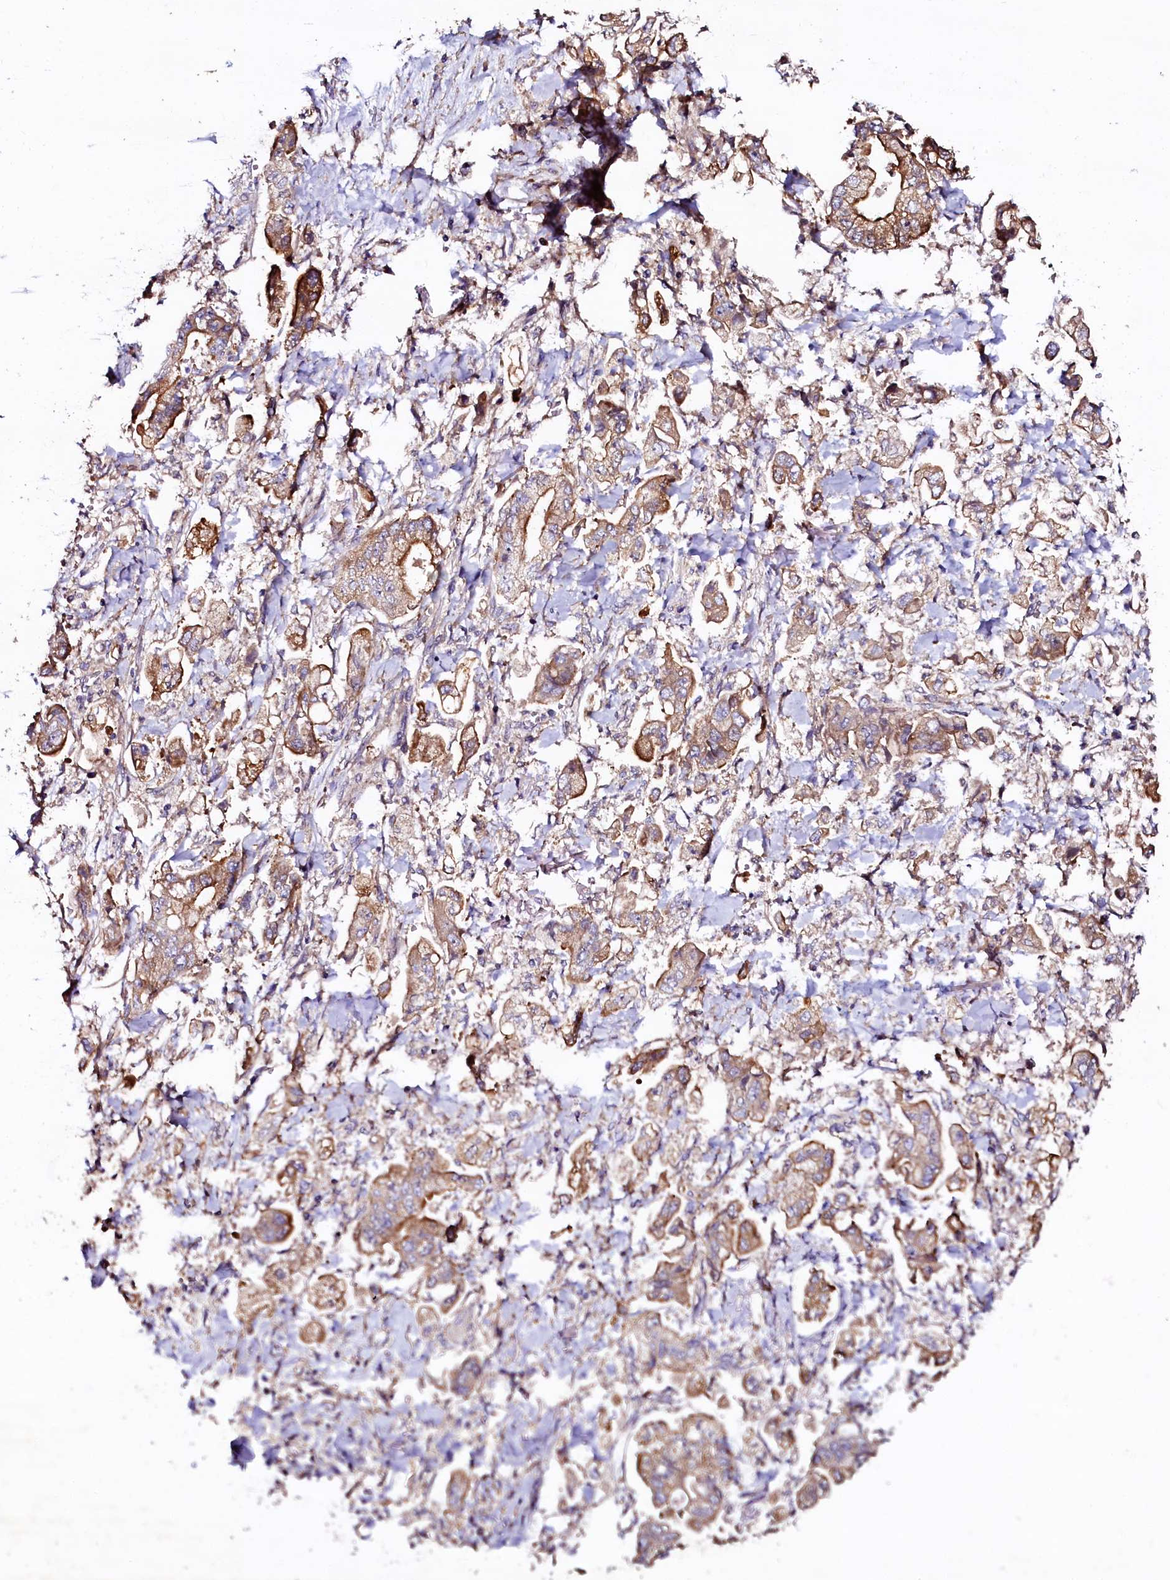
{"staining": {"intensity": "moderate", "quantity": ">75%", "location": "cytoplasmic/membranous"}, "tissue": "stomach cancer", "cell_type": "Tumor cells", "image_type": "cancer", "snomed": [{"axis": "morphology", "description": "Adenocarcinoma, NOS"}, {"axis": "topography", "description": "Stomach"}], "caption": "Protein analysis of adenocarcinoma (stomach) tissue displays moderate cytoplasmic/membranous positivity in about >75% of tumor cells.", "gene": "APPL2", "patient": {"sex": "male", "age": 62}}